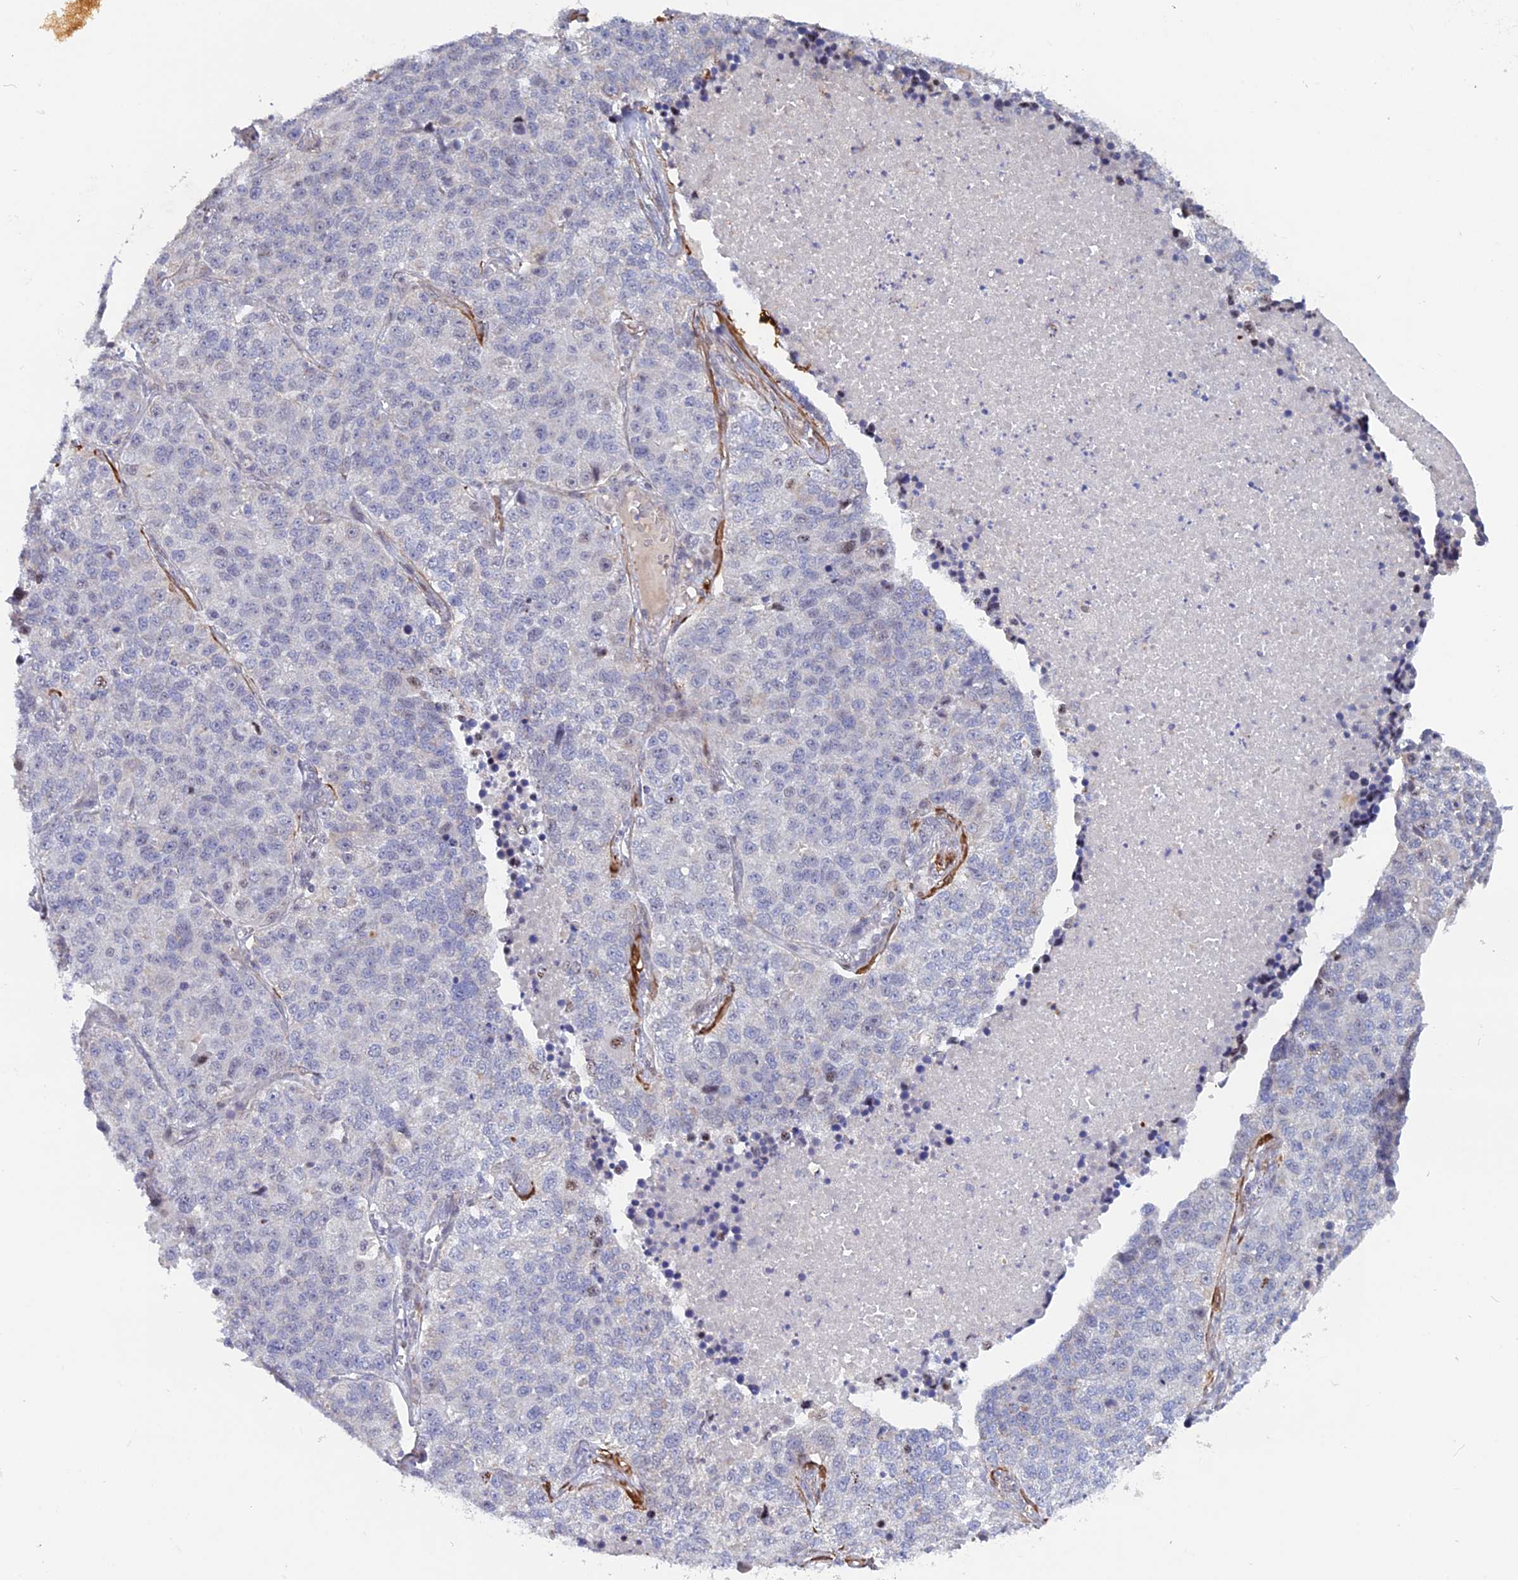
{"staining": {"intensity": "negative", "quantity": "none", "location": "none"}, "tissue": "lung cancer", "cell_type": "Tumor cells", "image_type": "cancer", "snomed": [{"axis": "morphology", "description": "Adenocarcinoma, NOS"}, {"axis": "topography", "description": "Lung"}], "caption": "Human lung adenocarcinoma stained for a protein using immunohistochemistry (IHC) displays no positivity in tumor cells.", "gene": "CCDC154", "patient": {"sex": "male", "age": 49}}